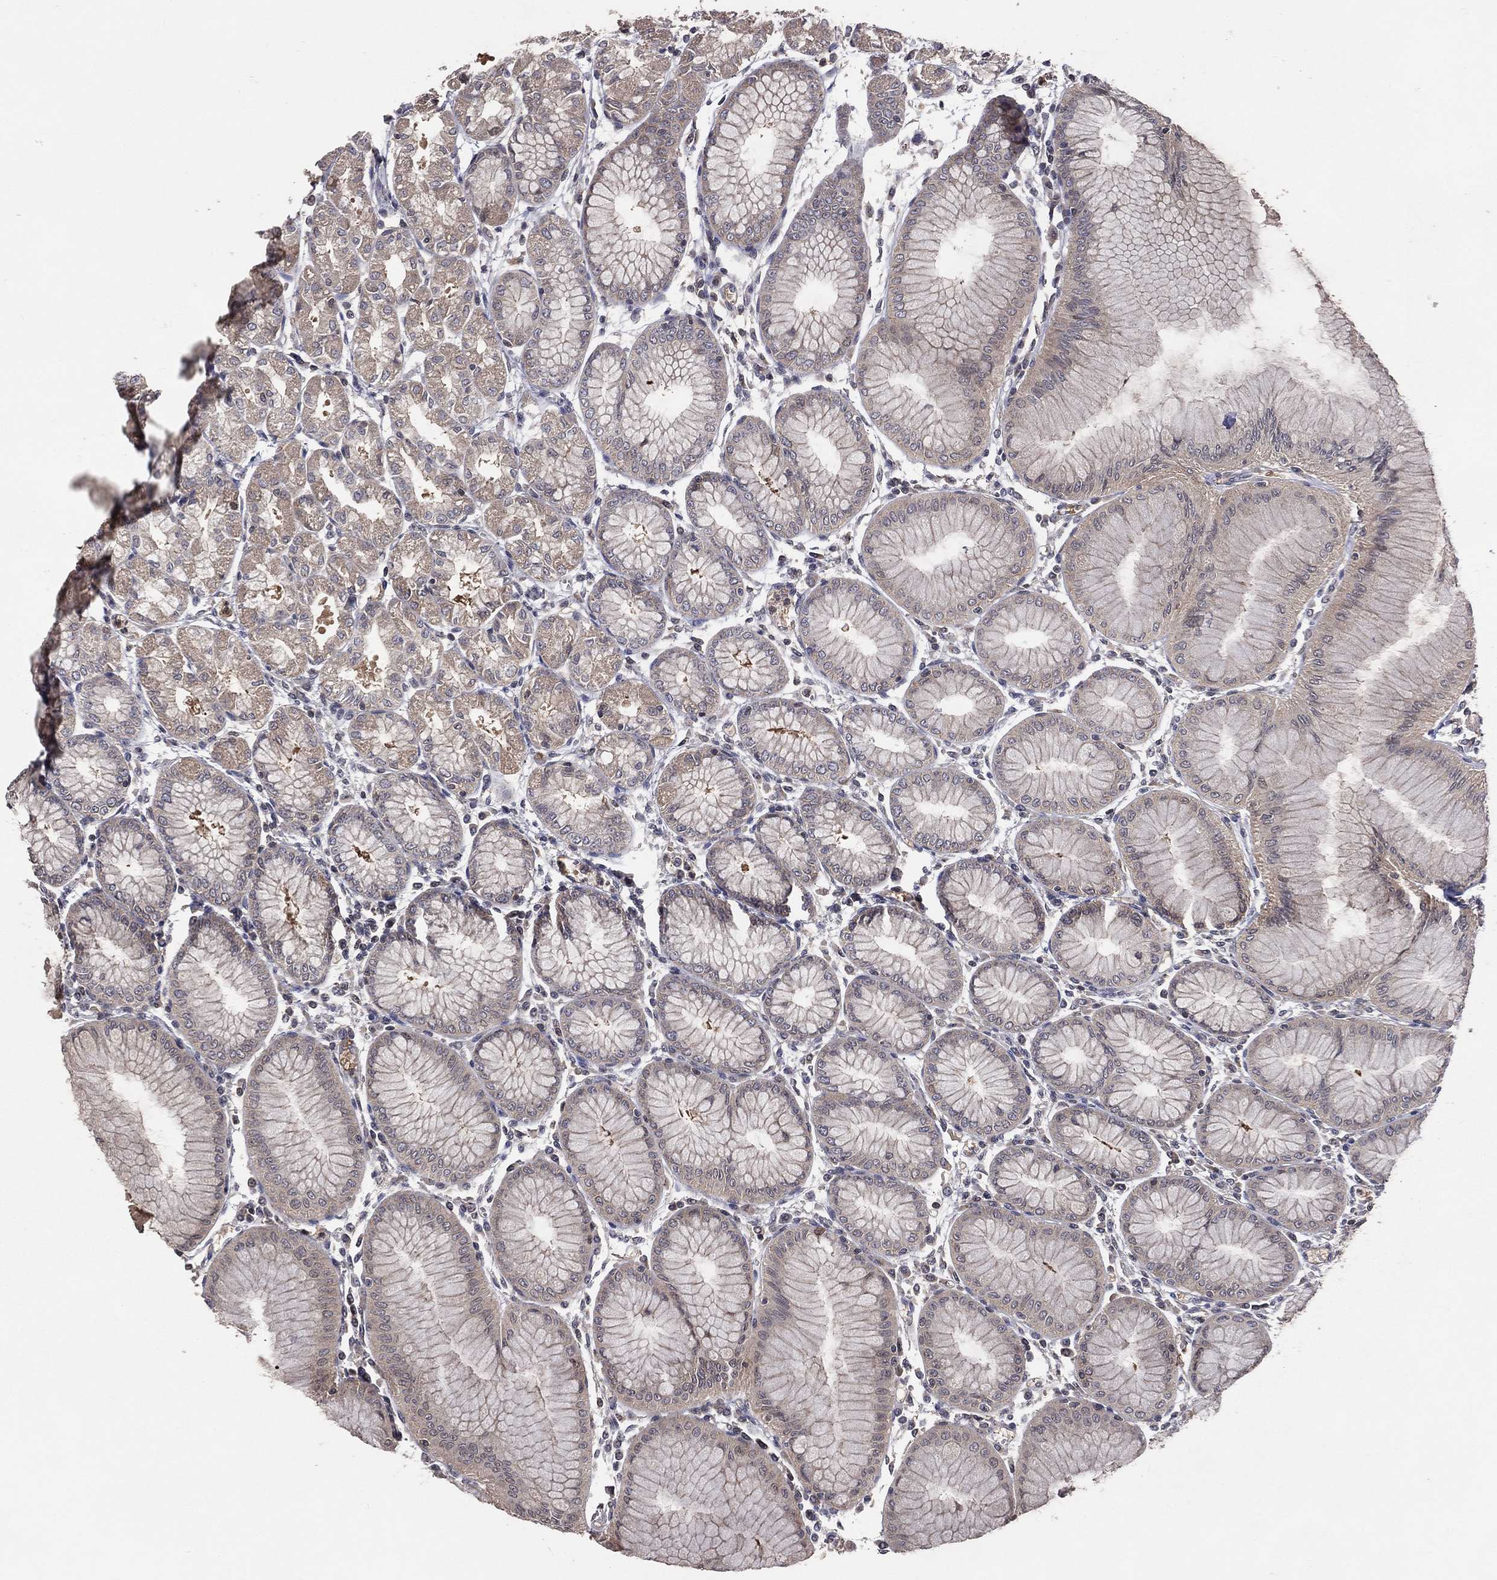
{"staining": {"intensity": "weak", "quantity": "<25%", "location": "cytoplasmic/membranous"}, "tissue": "stomach", "cell_type": "Glandular cells", "image_type": "normal", "snomed": [{"axis": "morphology", "description": "Normal tissue, NOS"}, {"axis": "topography", "description": "Stomach"}], "caption": "DAB immunohistochemical staining of benign stomach exhibits no significant staining in glandular cells. The staining was performed using DAB (3,3'-diaminobenzidine) to visualize the protein expression in brown, while the nuclei were stained in blue with hematoxylin (Magnification: 20x).", "gene": "DNAH7", "patient": {"sex": "female", "age": 57}}